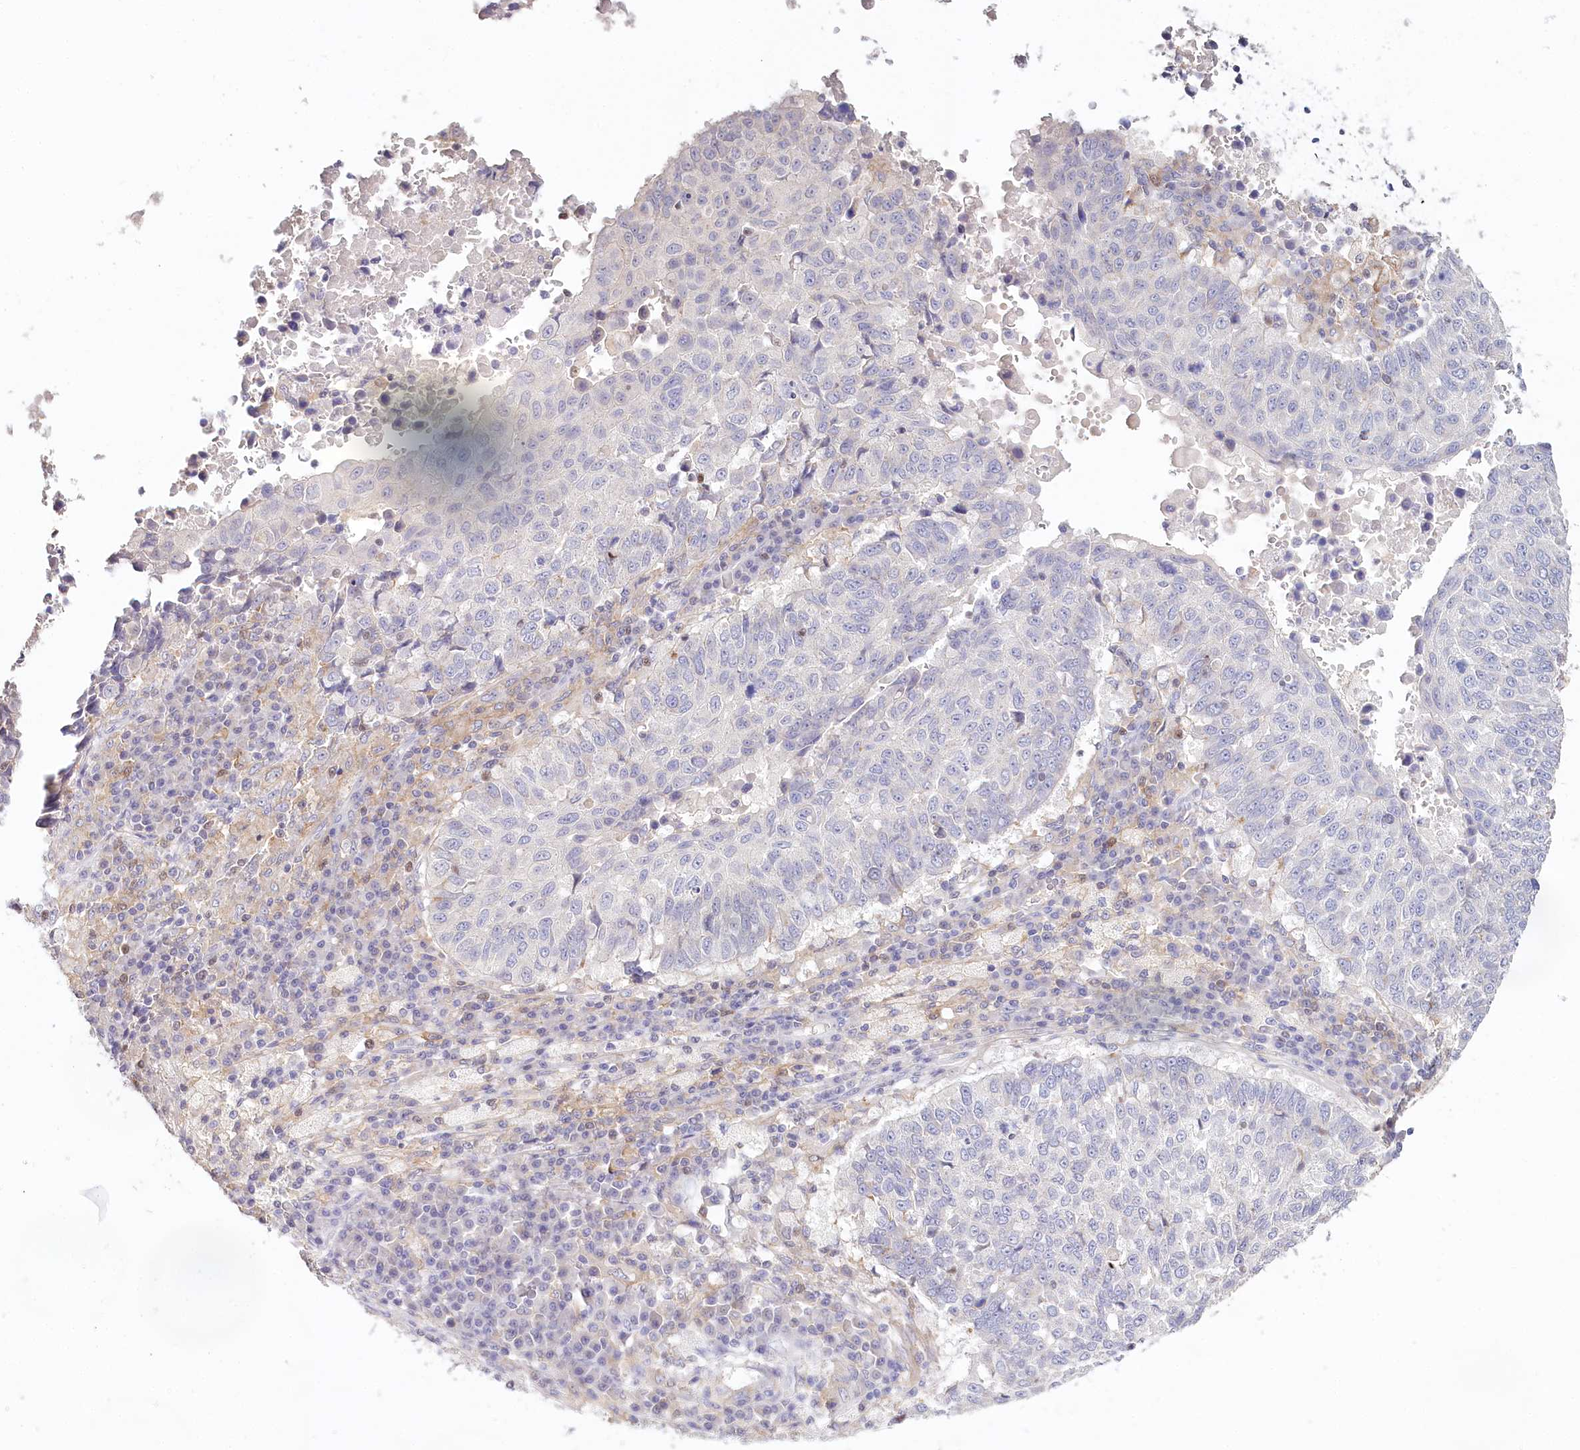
{"staining": {"intensity": "negative", "quantity": "none", "location": "none"}, "tissue": "lung cancer", "cell_type": "Tumor cells", "image_type": "cancer", "snomed": [{"axis": "morphology", "description": "Squamous cell carcinoma, NOS"}, {"axis": "topography", "description": "Lung"}], "caption": "DAB (3,3'-diaminobenzidine) immunohistochemical staining of human squamous cell carcinoma (lung) demonstrates no significant staining in tumor cells.", "gene": "DAPK1", "patient": {"sex": "male", "age": 73}}